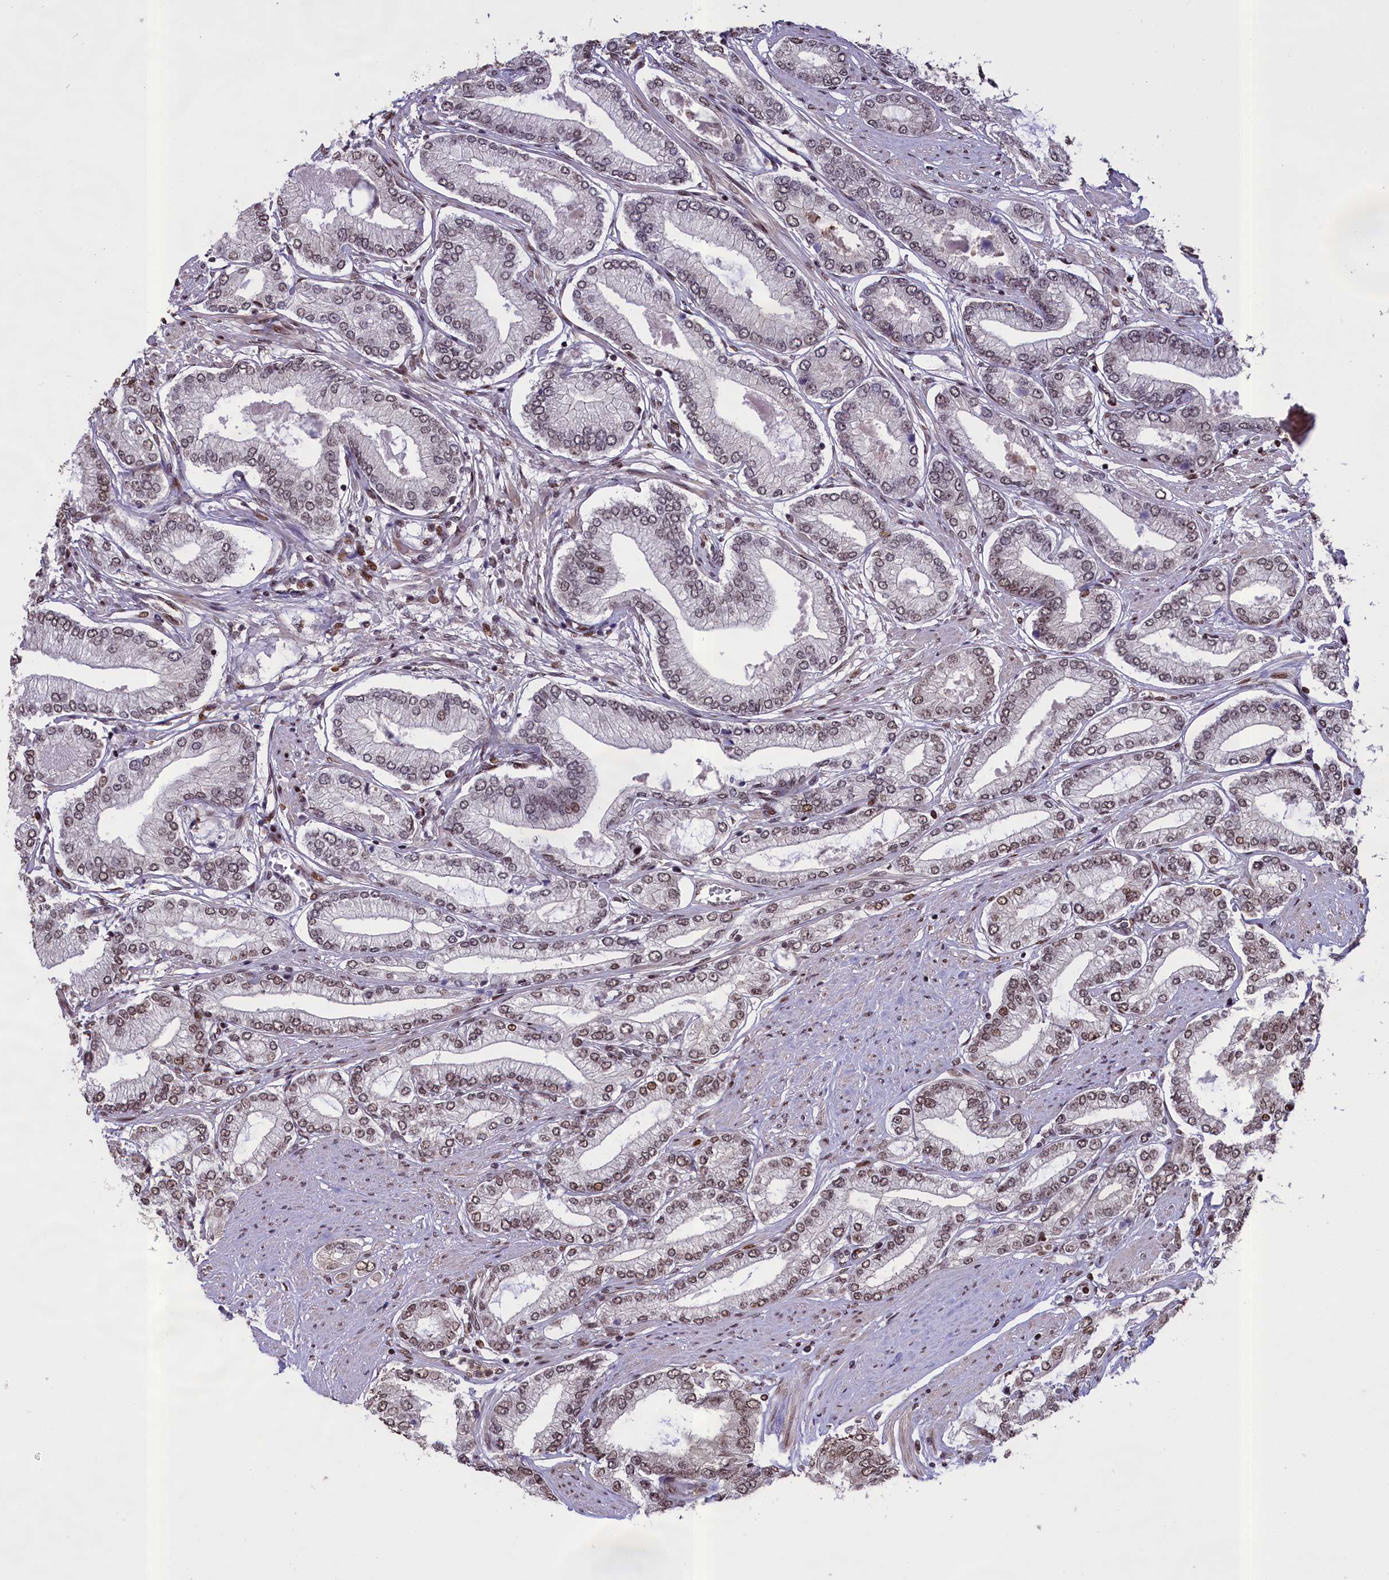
{"staining": {"intensity": "weak", "quantity": ">75%", "location": "nuclear"}, "tissue": "prostate cancer", "cell_type": "Tumor cells", "image_type": "cancer", "snomed": [{"axis": "morphology", "description": "Adenocarcinoma, Low grade"}, {"axis": "topography", "description": "Prostate"}], "caption": "A micrograph showing weak nuclear positivity in about >75% of tumor cells in prostate cancer, as visualized by brown immunohistochemical staining.", "gene": "RELB", "patient": {"sex": "male", "age": 63}}